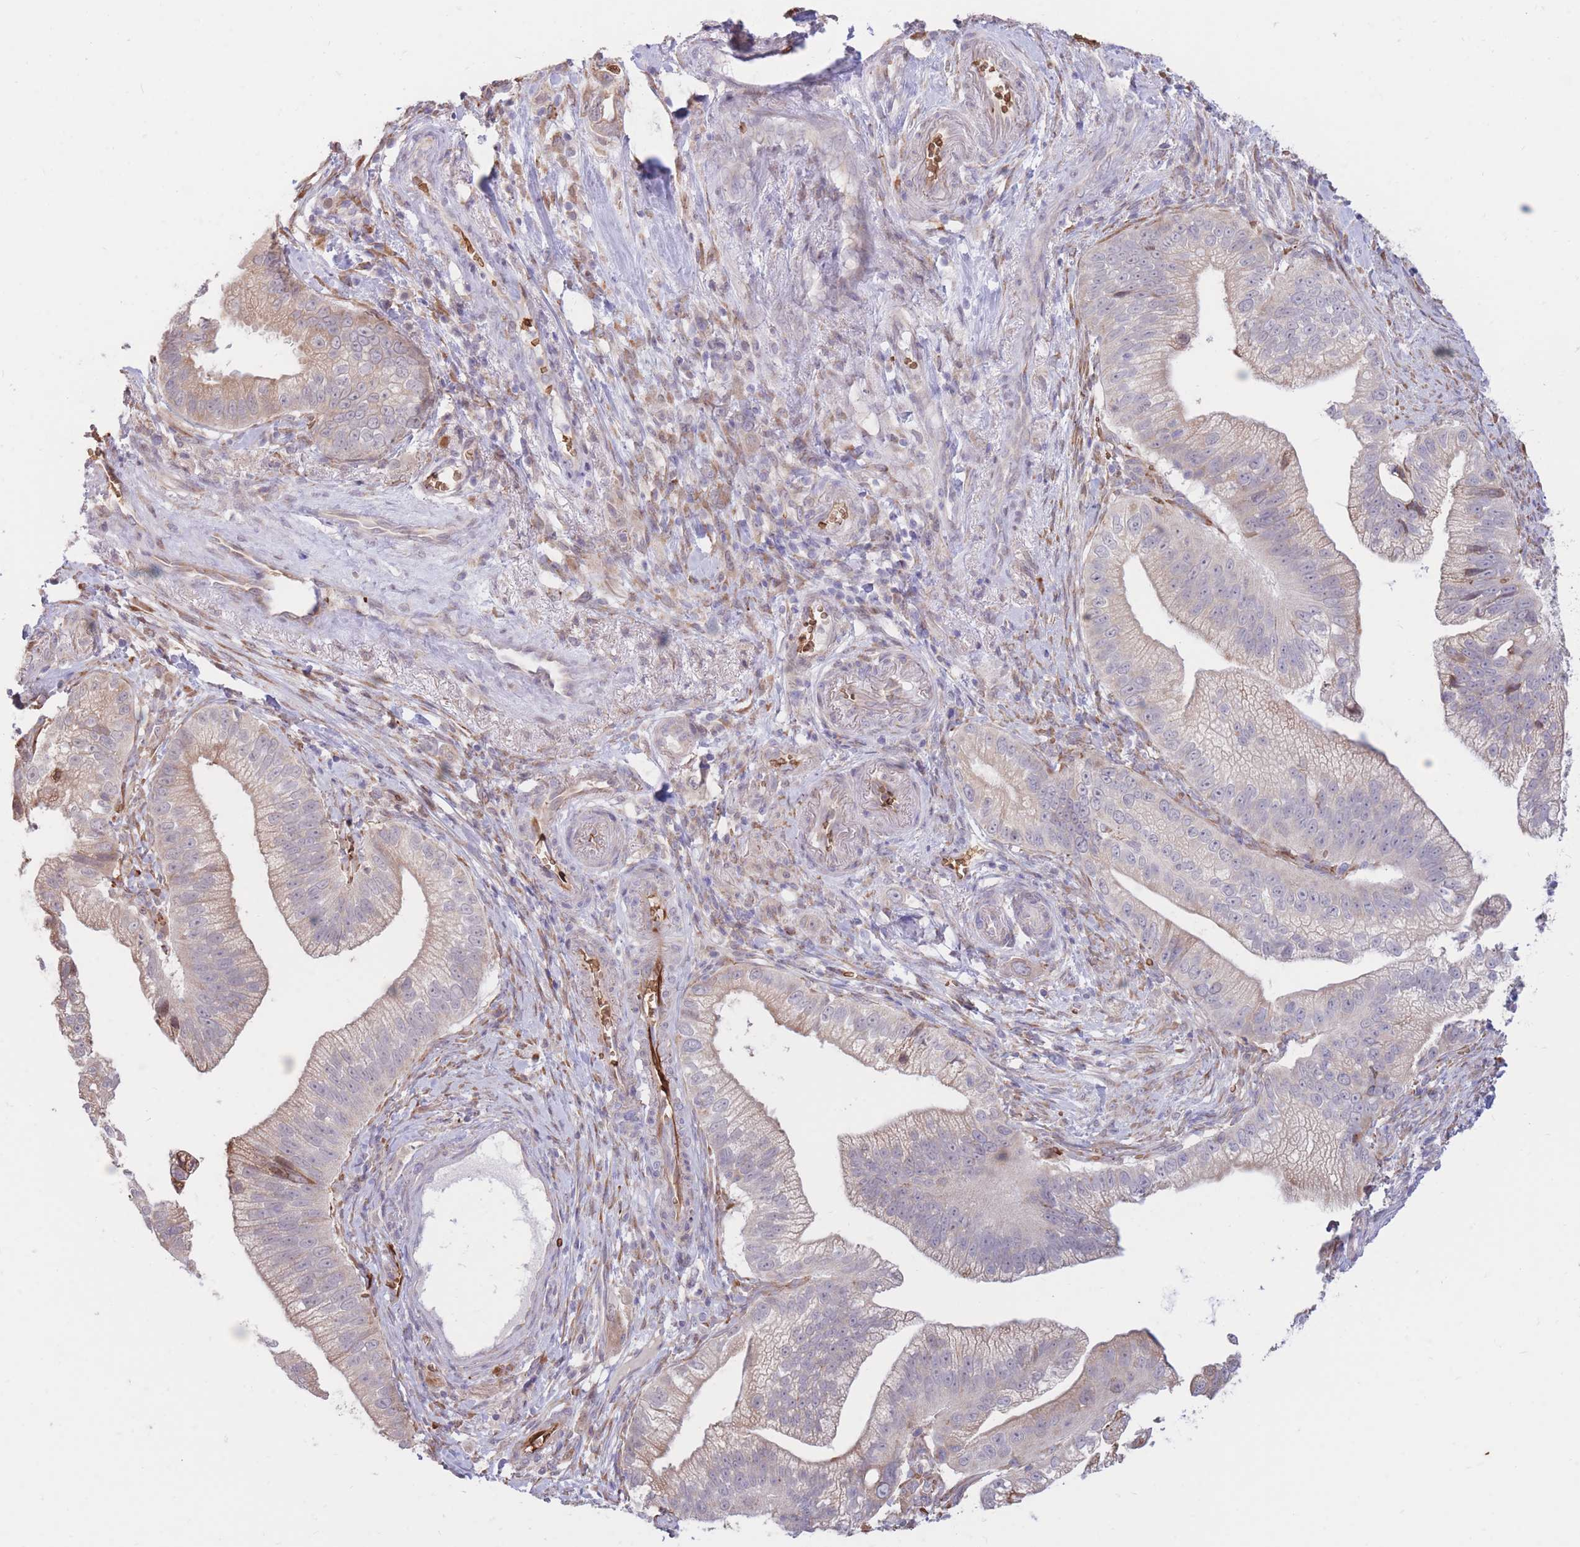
{"staining": {"intensity": "moderate", "quantity": "25%-75%", "location": "cytoplasmic/membranous"}, "tissue": "pancreatic cancer", "cell_type": "Tumor cells", "image_type": "cancer", "snomed": [{"axis": "morphology", "description": "Adenocarcinoma, NOS"}, {"axis": "topography", "description": "Pancreas"}], "caption": "Tumor cells show moderate cytoplasmic/membranous staining in approximately 25%-75% of cells in pancreatic cancer (adenocarcinoma).", "gene": "ATP10D", "patient": {"sex": "male", "age": 70}}